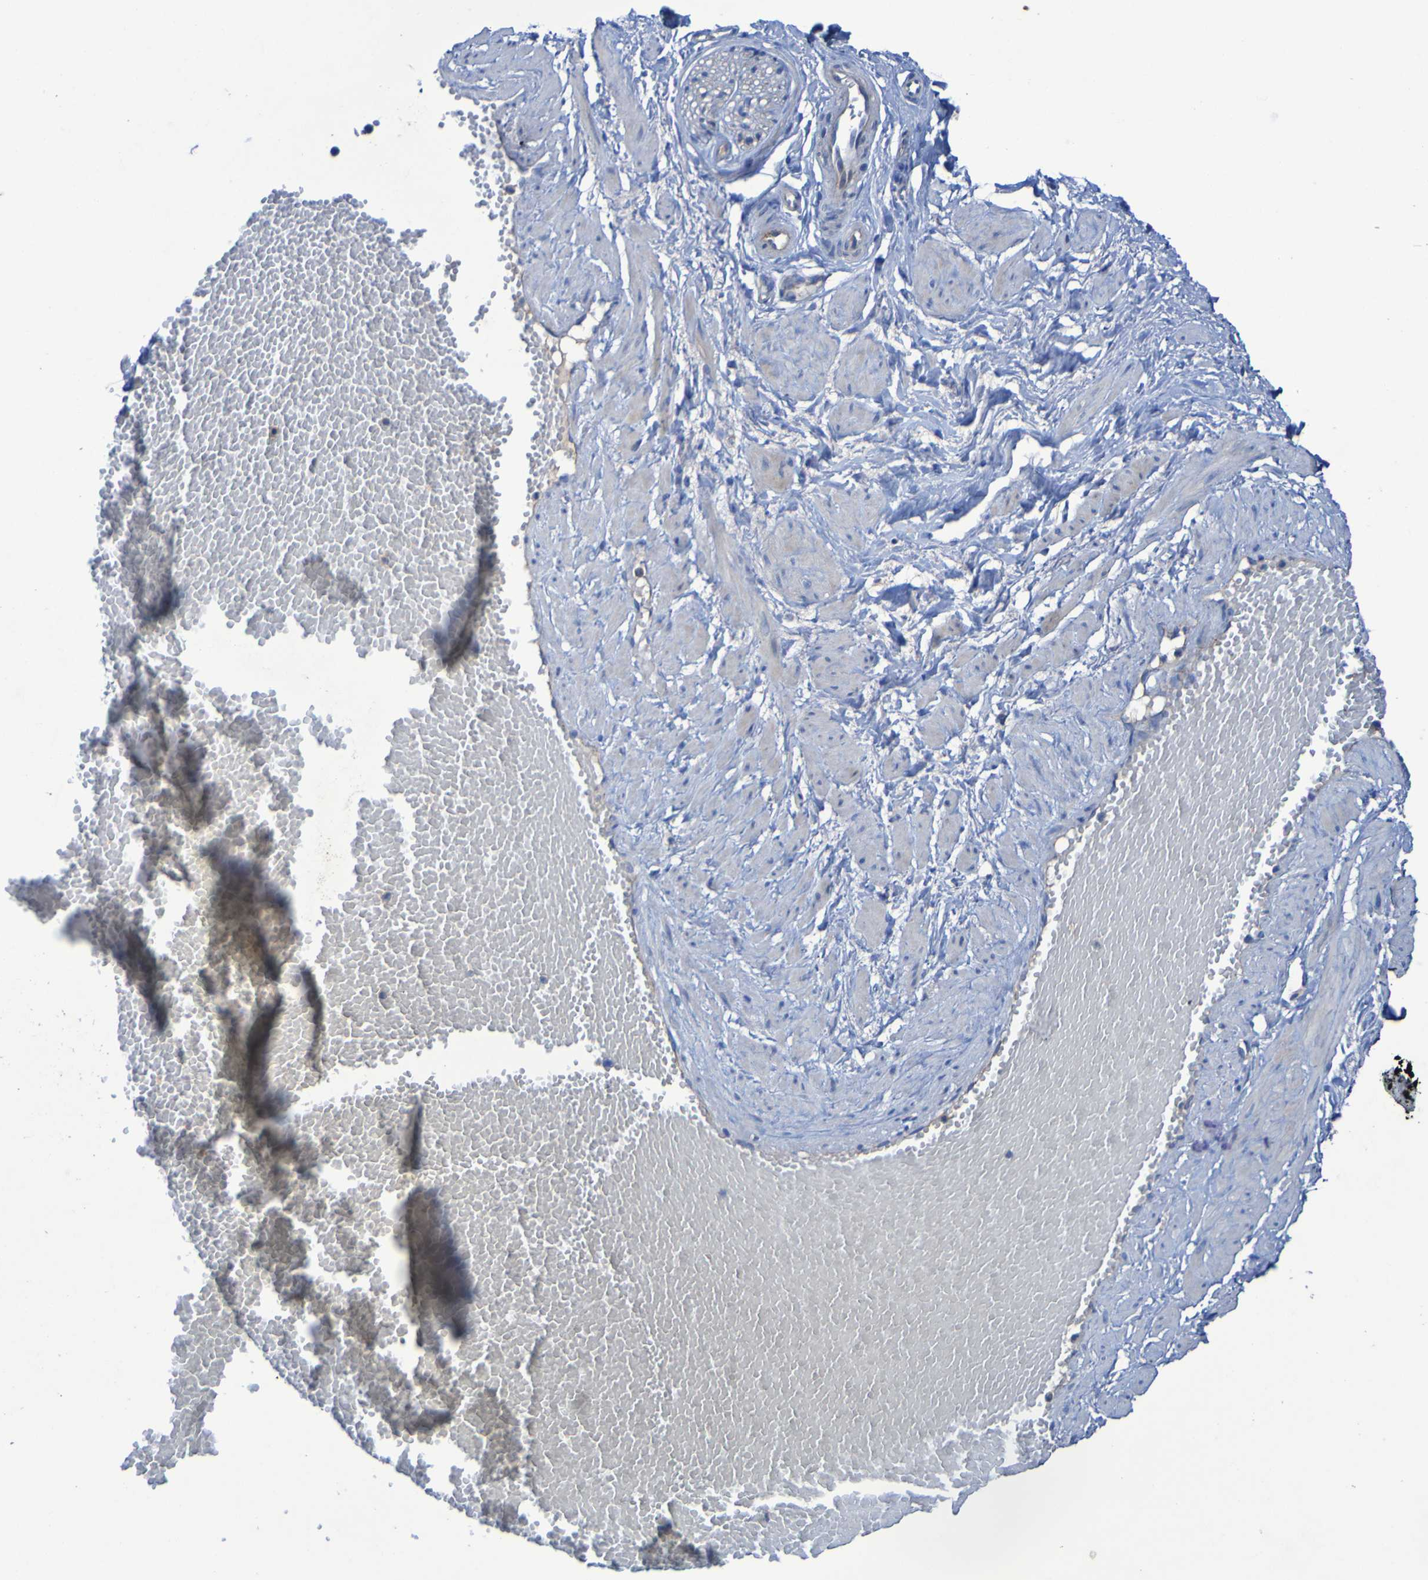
{"staining": {"intensity": "negative", "quantity": "none", "location": "none"}, "tissue": "adipose tissue", "cell_type": "Adipocytes", "image_type": "normal", "snomed": [{"axis": "morphology", "description": "Normal tissue, NOS"}, {"axis": "topography", "description": "Soft tissue"}, {"axis": "topography", "description": "Vascular tissue"}], "caption": "Immunohistochemistry photomicrograph of unremarkable adipose tissue: adipose tissue stained with DAB (3,3'-diaminobenzidine) exhibits no significant protein staining in adipocytes.", "gene": "ARHGEF16", "patient": {"sex": "female", "age": 35}}